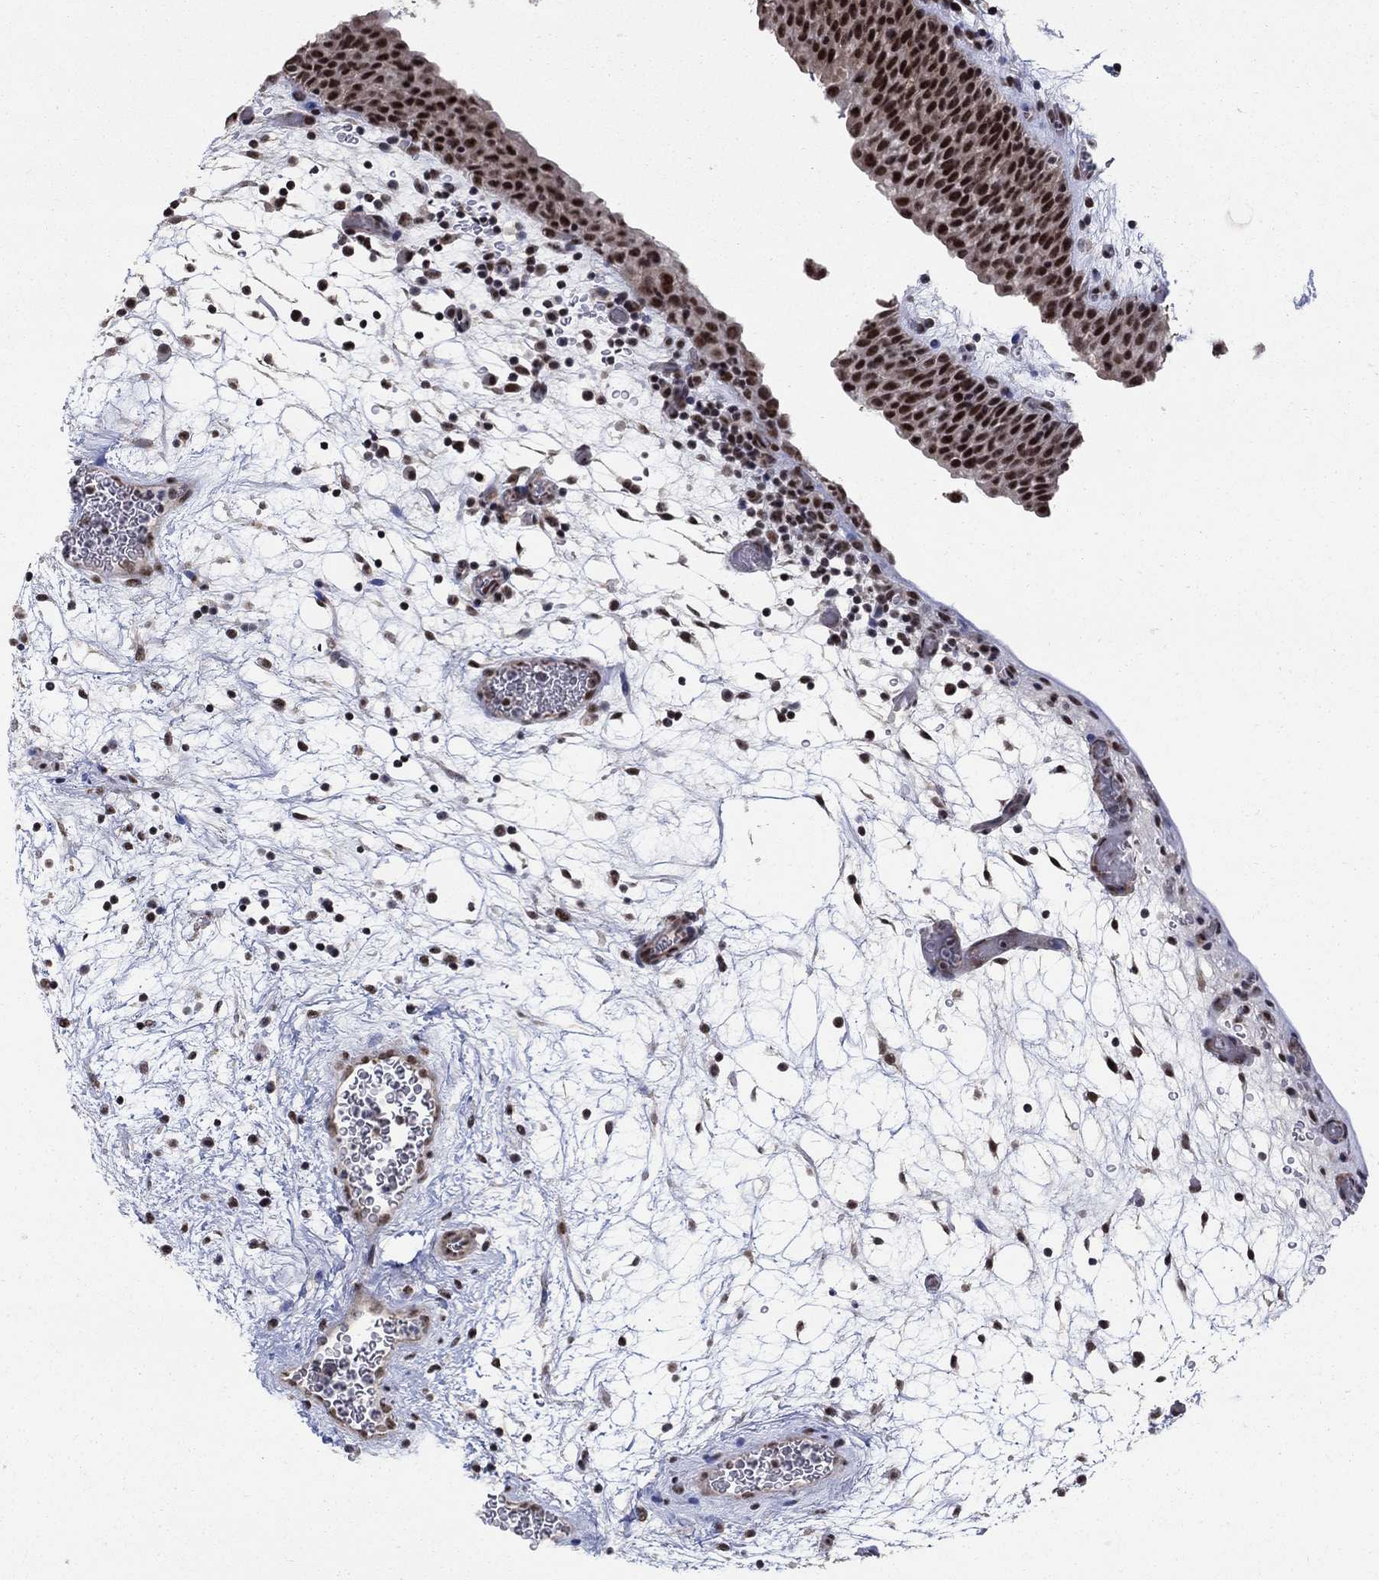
{"staining": {"intensity": "strong", "quantity": "25%-75%", "location": "nuclear"}, "tissue": "urinary bladder", "cell_type": "Urothelial cells", "image_type": "normal", "snomed": [{"axis": "morphology", "description": "Normal tissue, NOS"}, {"axis": "topography", "description": "Urinary bladder"}], "caption": "Immunohistochemistry (DAB) staining of normal human urinary bladder displays strong nuclear protein positivity in about 25%-75% of urothelial cells. The staining was performed using DAB (3,3'-diaminobenzidine), with brown indicating positive protein expression. Nuclei are stained blue with hematoxylin.", "gene": "PNISR", "patient": {"sex": "male", "age": 37}}